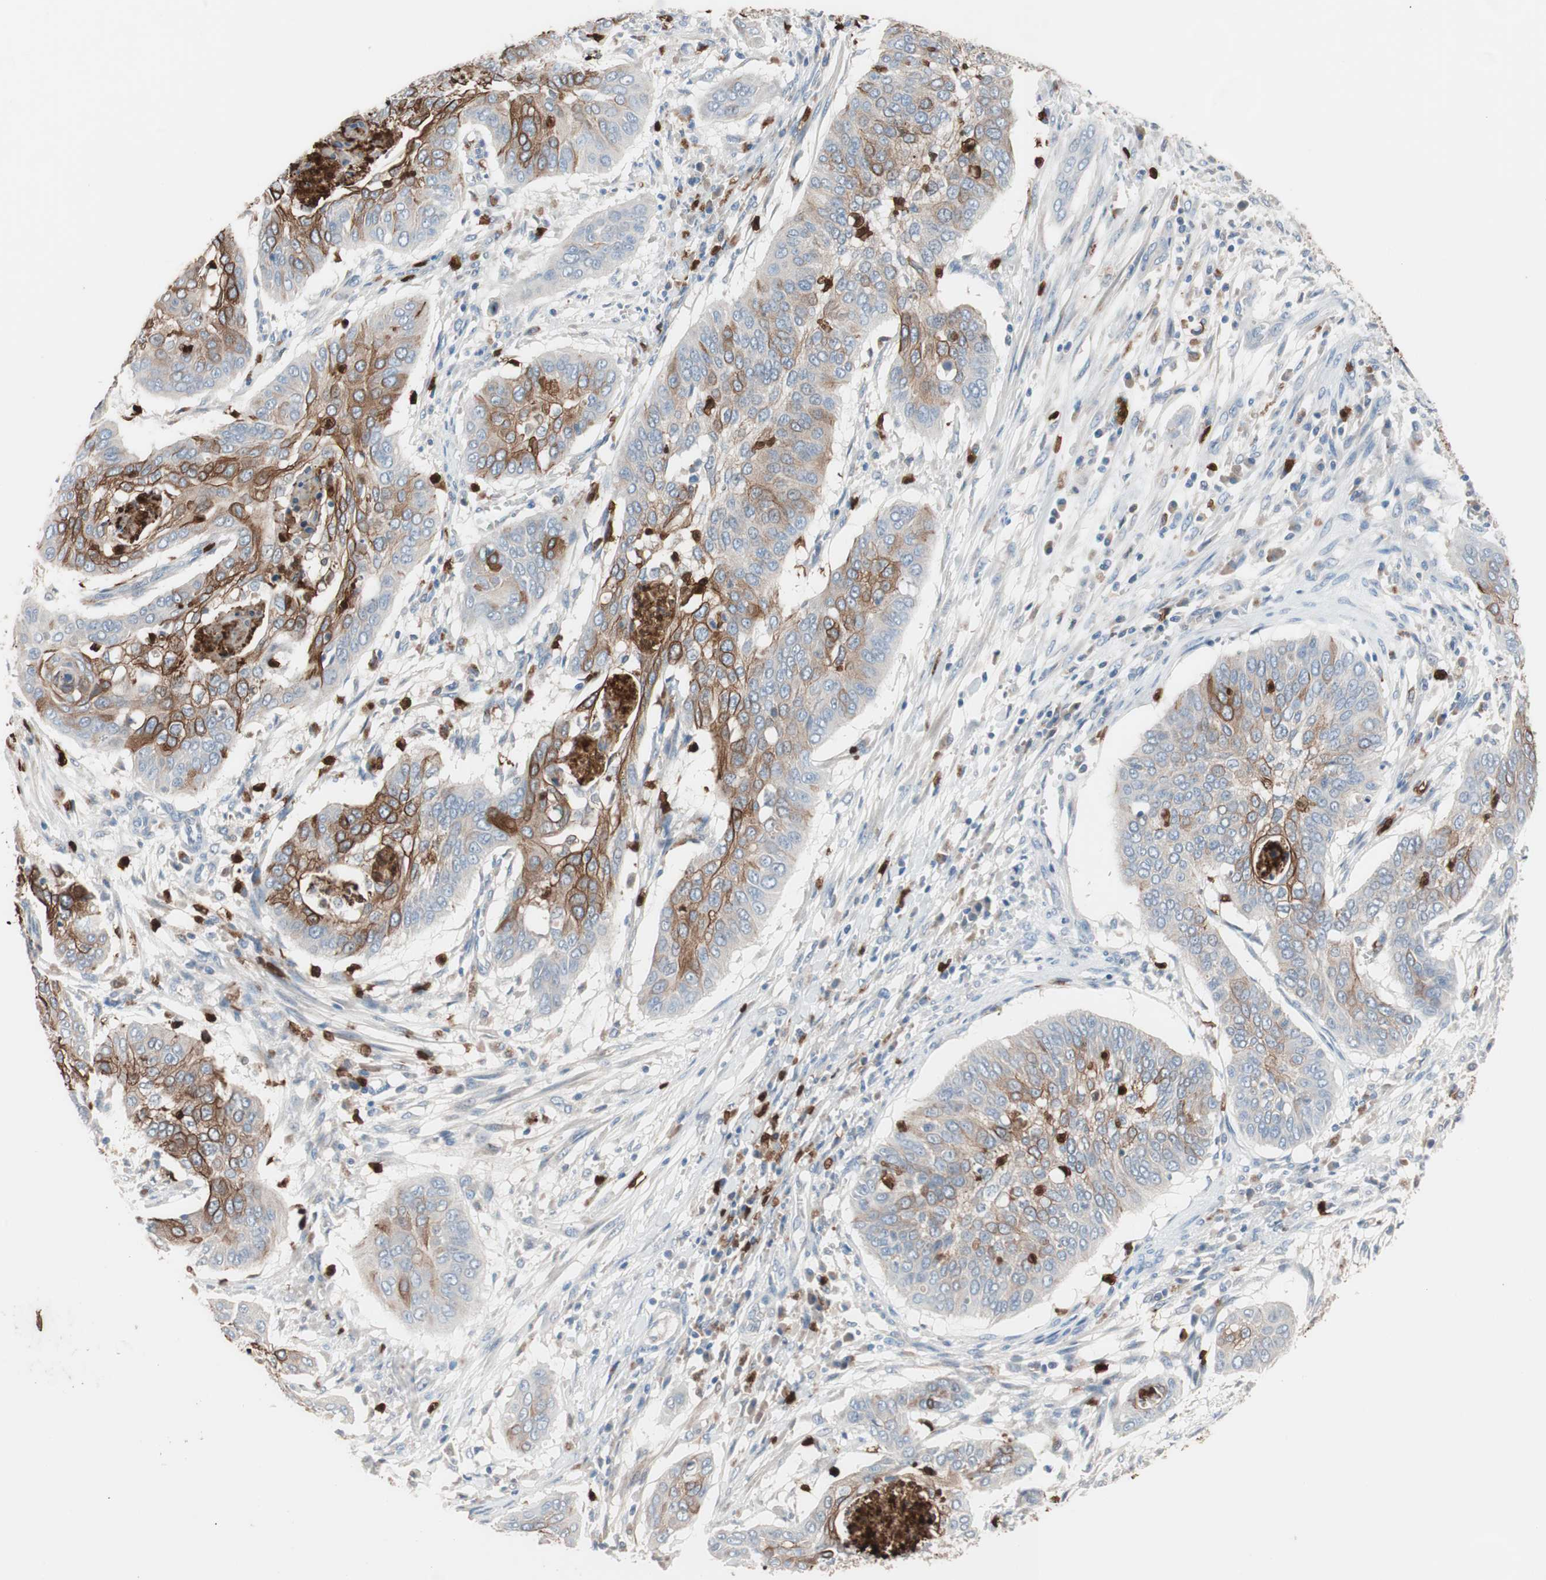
{"staining": {"intensity": "strong", "quantity": "<25%", "location": "cytoplasmic/membranous"}, "tissue": "cervical cancer", "cell_type": "Tumor cells", "image_type": "cancer", "snomed": [{"axis": "morphology", "description": "Squamous cell carcinoma, NOS"}, {"axis": "topography", "description": "Cervix"}], "caption": "Cervical squamous cell carcinoma was stained to show a protein in brown. There is medium levels of strong cytoplasmic/membranous expression in approximately <25% of tumor cells. Nuclei are stained in blue.", "gene": "CLEC4D", "patient": {"sex": "female", "age": 39}}